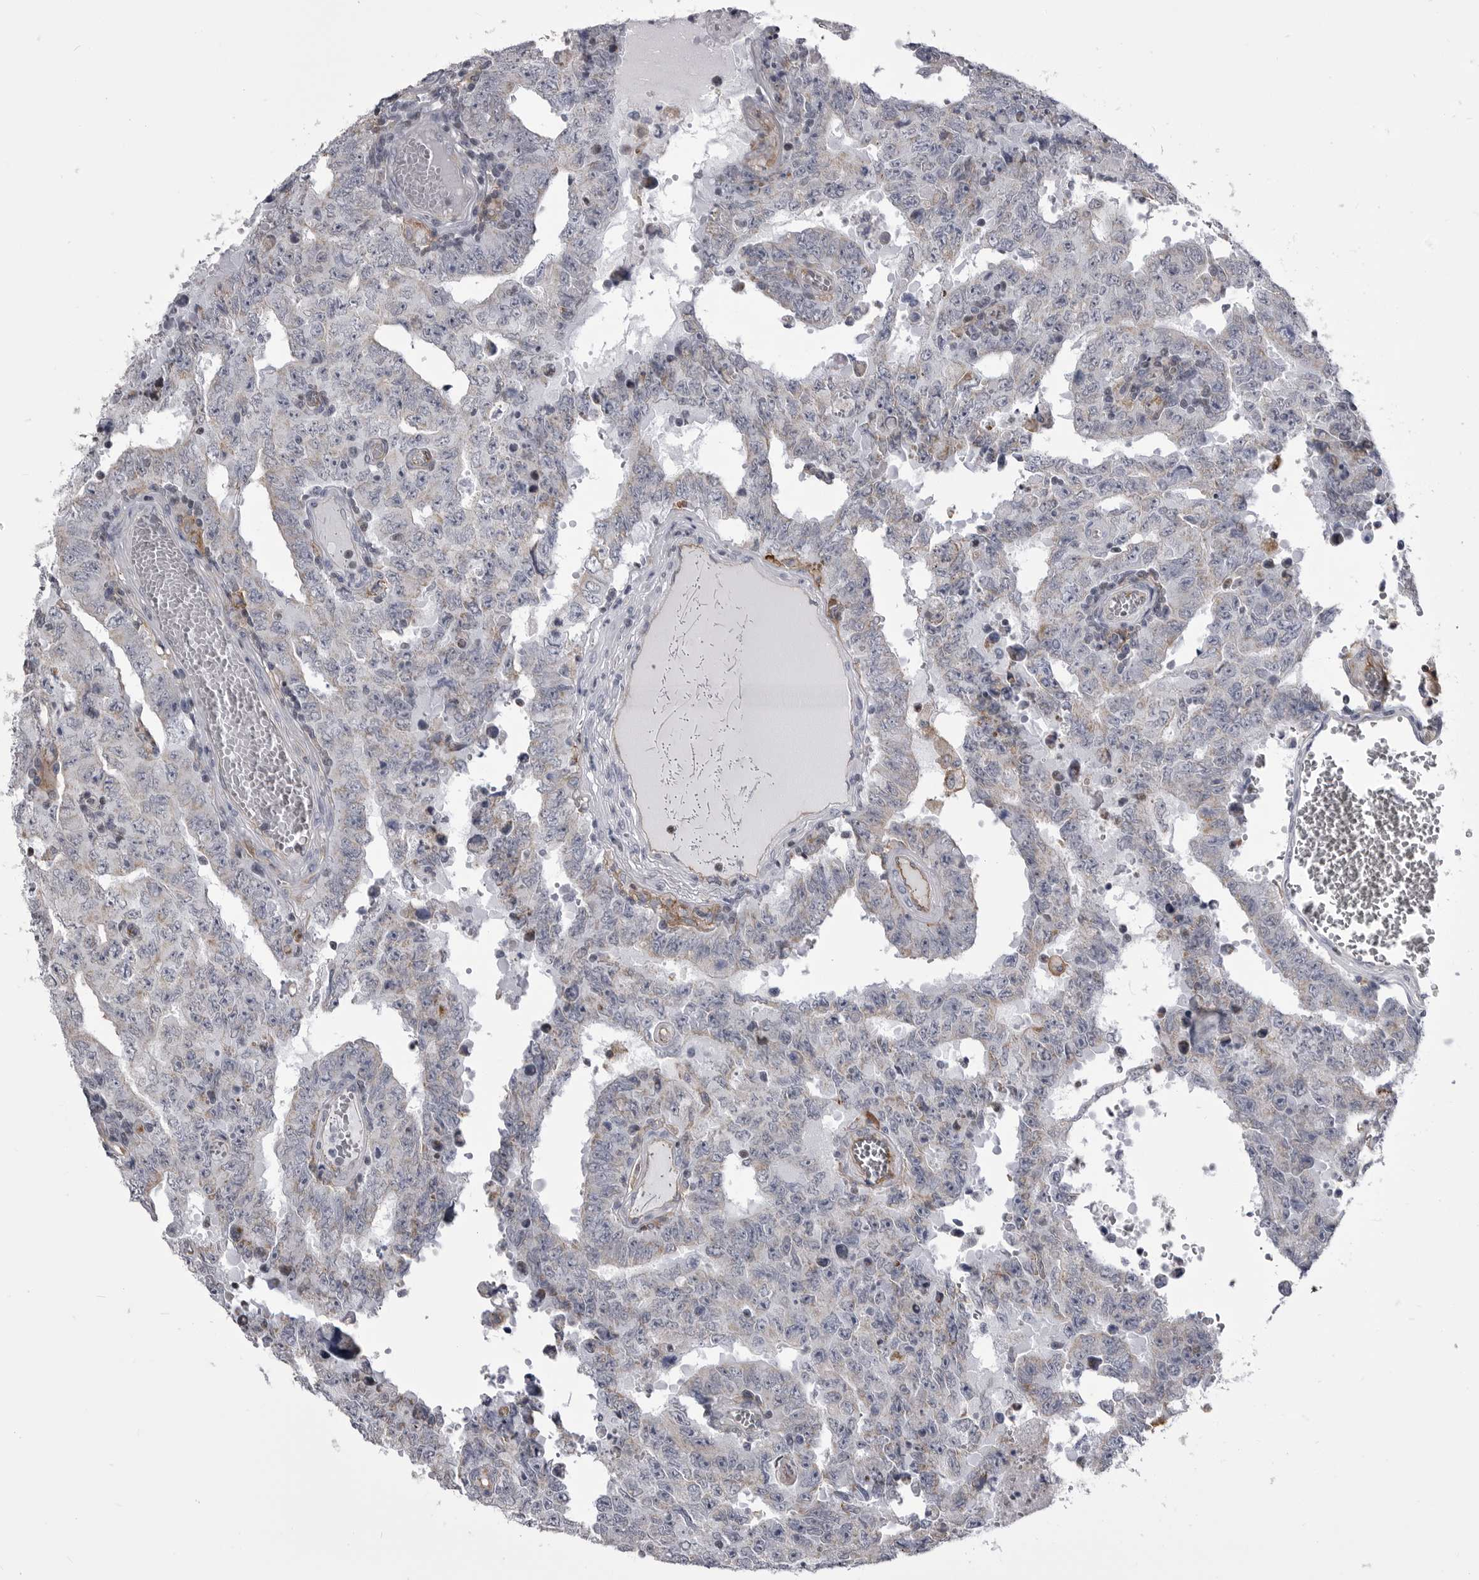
{"staining": {"intensity": "moderate", "quantity": "<25%", "location": "cytoplasmic/membranous"}, "tissue": "testis cancer", "cell_type": "Tumor cells", "image_type": "cancer", "snomed": [{"axis": "morphology", "description": "Carcinoma, Embryonal, NOS"}, {"axis": "topography", "description": "Testis"}], "caption": "The image shows staining of embryonal carcinoma (testis), revealing moderate cytoplasmic/membranous protein staining (brown color) within tumor cells.", "gene": "OPLAH", "patient": {"sex": "male", "age": 26}}